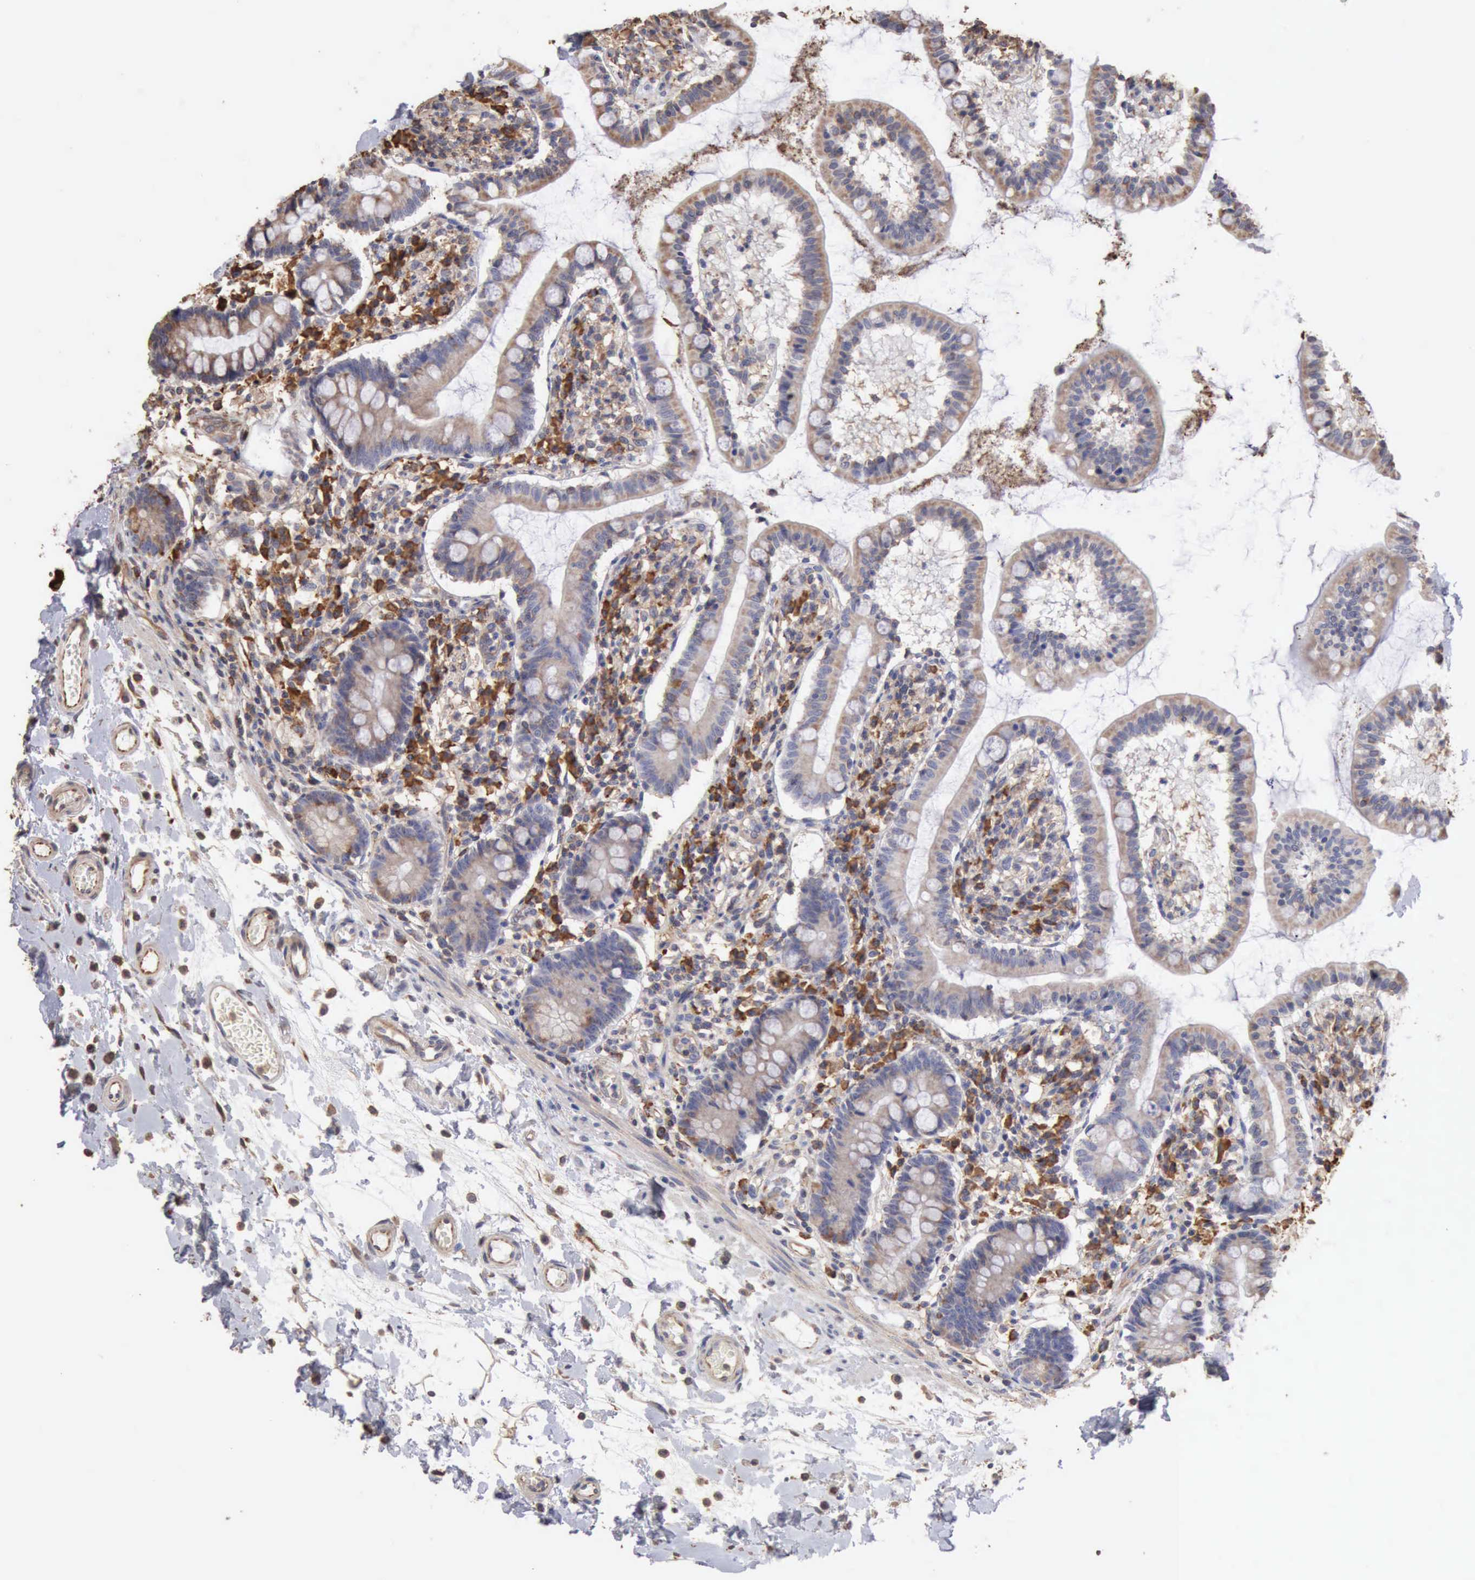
{"staining": {"intensity": "weak", "quantity": "25%-75%", "location": "cytoplasmic/membranous"}, "tissue": "small intestine", "cell_type": "Glandular cells", "image_type": "normal", "snomed": [{"axis": "morphology", "description": "Normal tissue, NOS"}, {"axis": "topography", "description": "Small intestine"}], "caption": "The immunohistochemical stain highlights weak cytoplasmic/membranous staining in glandular cells of unremarkable small intestine.", "gene": "GPR101", "patient": {"sex": "female", "age": 61}}